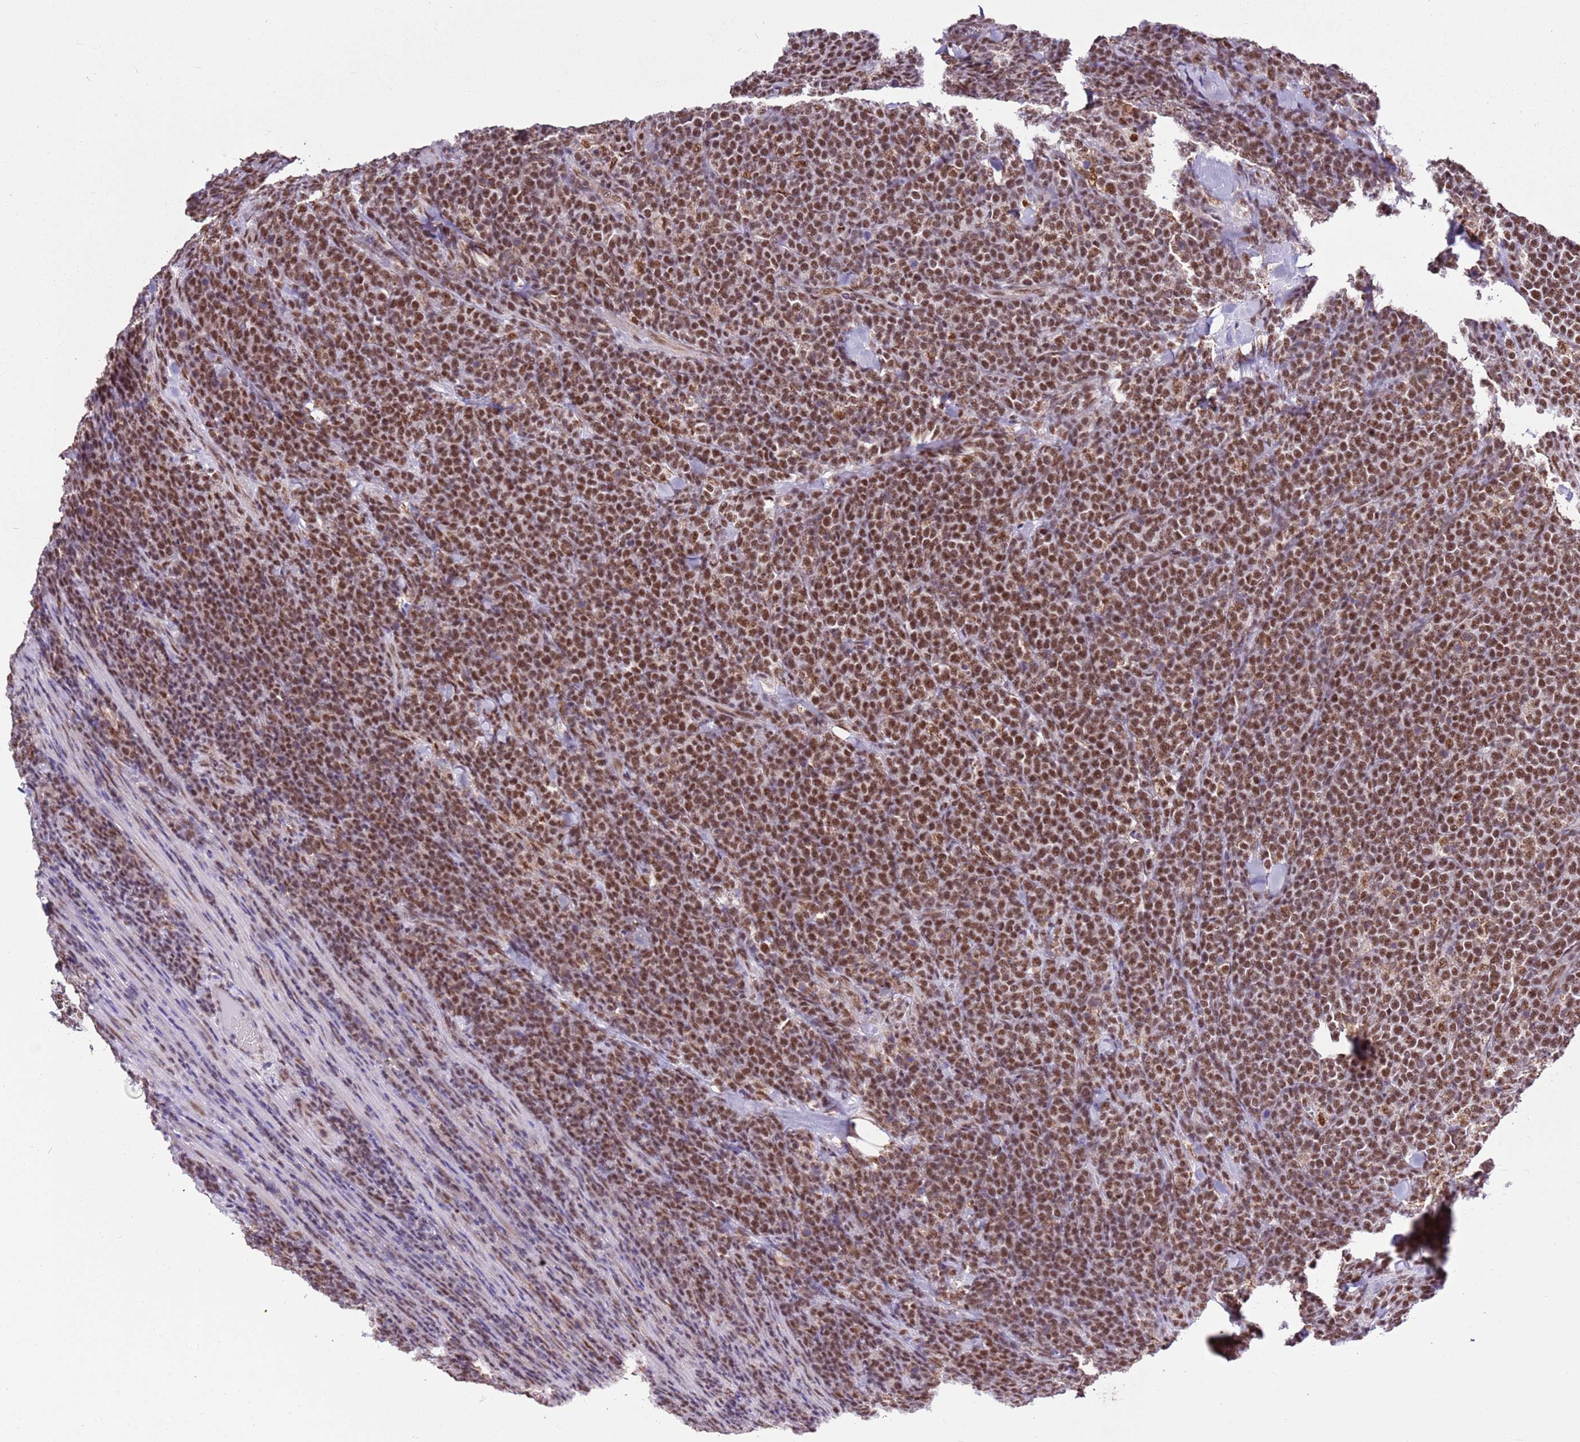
{"staining": {"intensity": "strong", "quantity": ">75%", "location": "nuclear"}, "tissue": "lymphoma", "cell_type": "Tumor cells", "image_type": "cancer", "snomed": [{"axis": "morphology", "description": "Malignant lymphoma, non-Hodgkin's type, High grade"}, {"axis": "topography", "description": "Small intestine"}], "caption": "This histopathology image demonstrates immunohistochemistry staining of lymphoma, with high strong nuclear staining in about >75% of tumor cells.", "gene": "AKAP8L", "patient": {"sex": "male", "age": 8}}